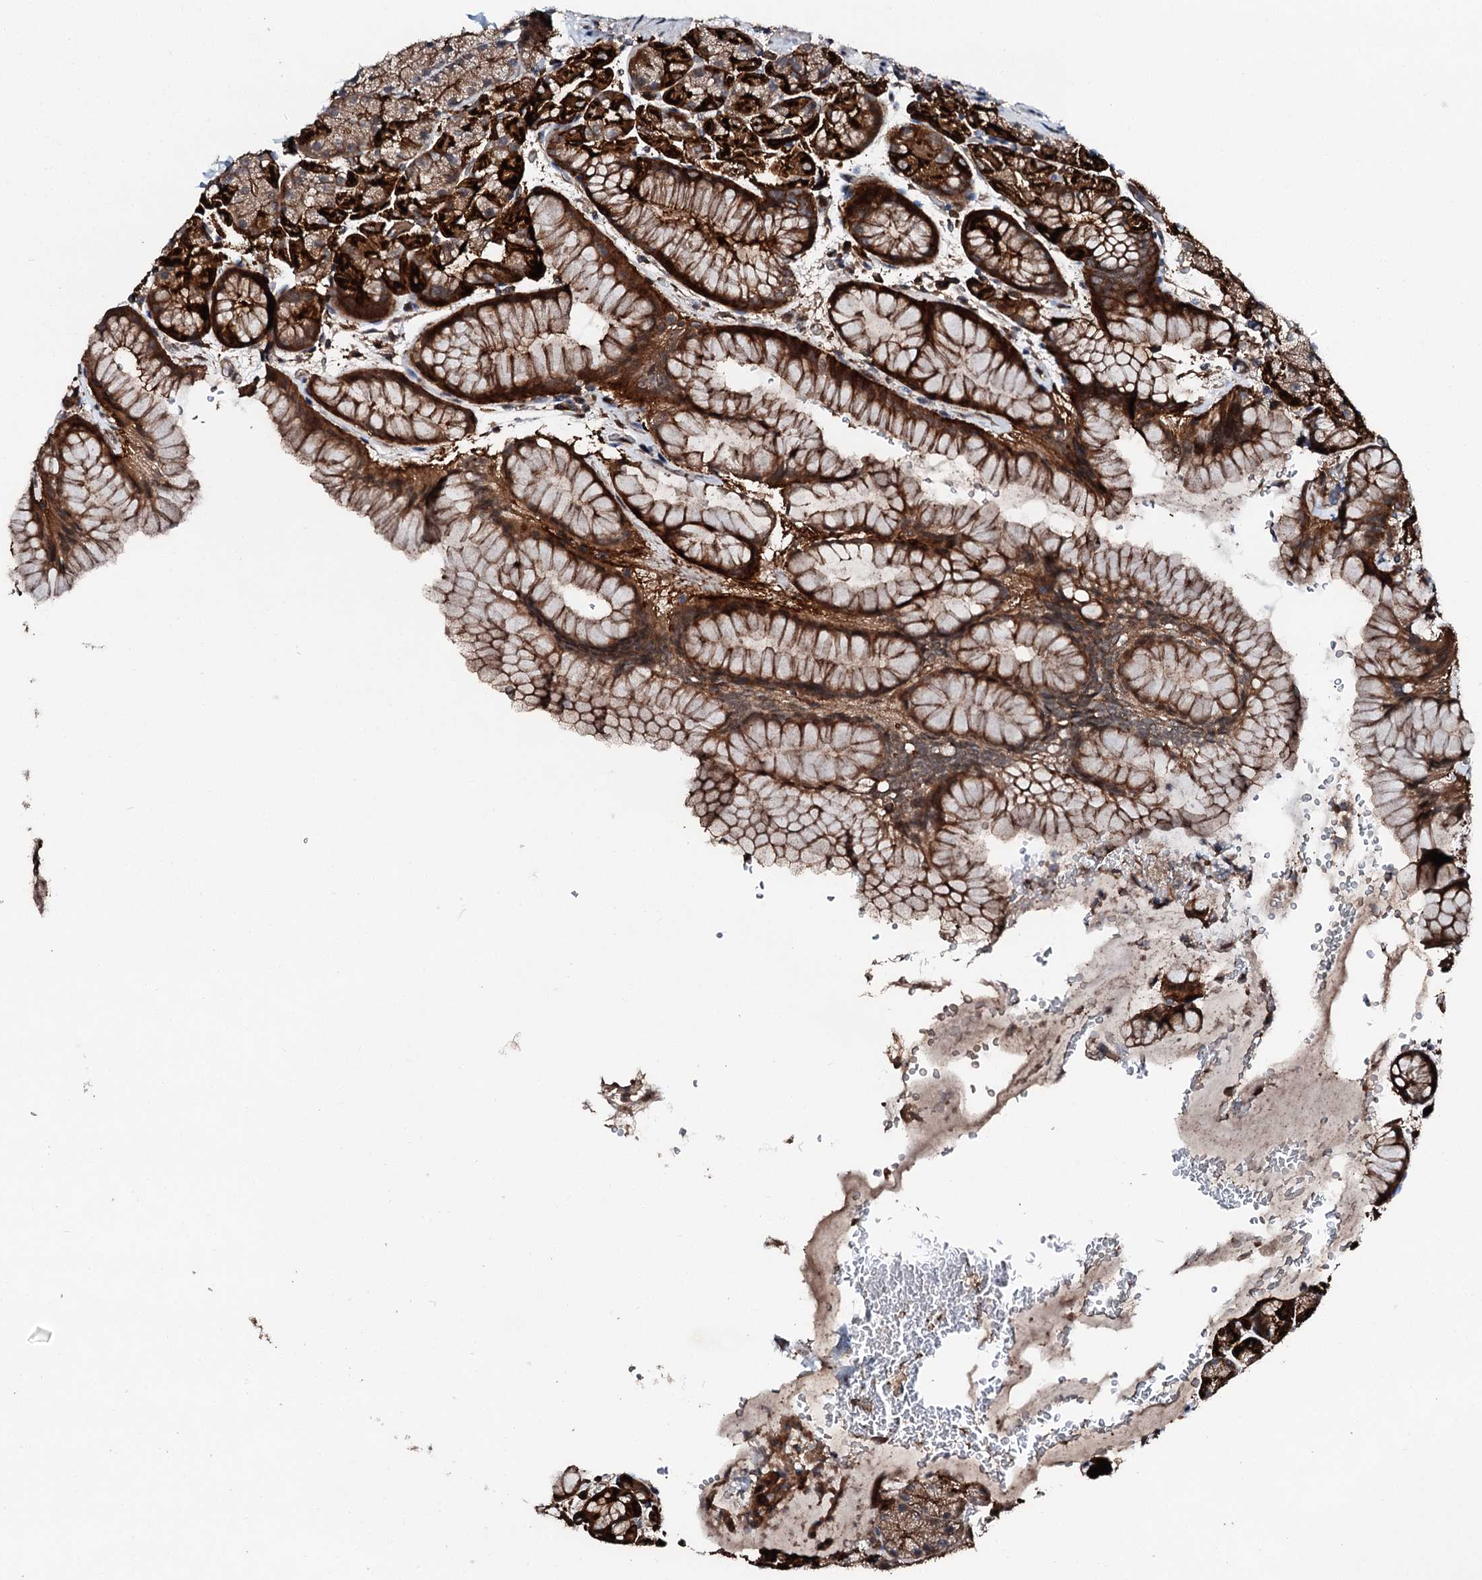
{"staining": {"intensity": "strong", "quantity": ">75%", "location": "cytoplasmic/membranous"}, "tissue": "stomach", "cell_type": "Glandular cells", "image_type": "normal", "snomed": [{"axis": "morphology", "description": "Normal tissue, NOS"}, {"axis": "topography", "description": "Stomach, upper"}, {"axis": "topography", "description": "Stomach, lower"}], "caption": "Immunohistochemistry (IHC) (DAB (3,3'-diaminobenzidine)) staining of normal stomach shows strong cytoplasmic/membranous protein staining in approximately >75% of glandular cells. The protein of interest is shown in brown color, while the nuclei are stained blue.", "gene": "FGD4", "patient": {"sex": "male", "age": 67}}